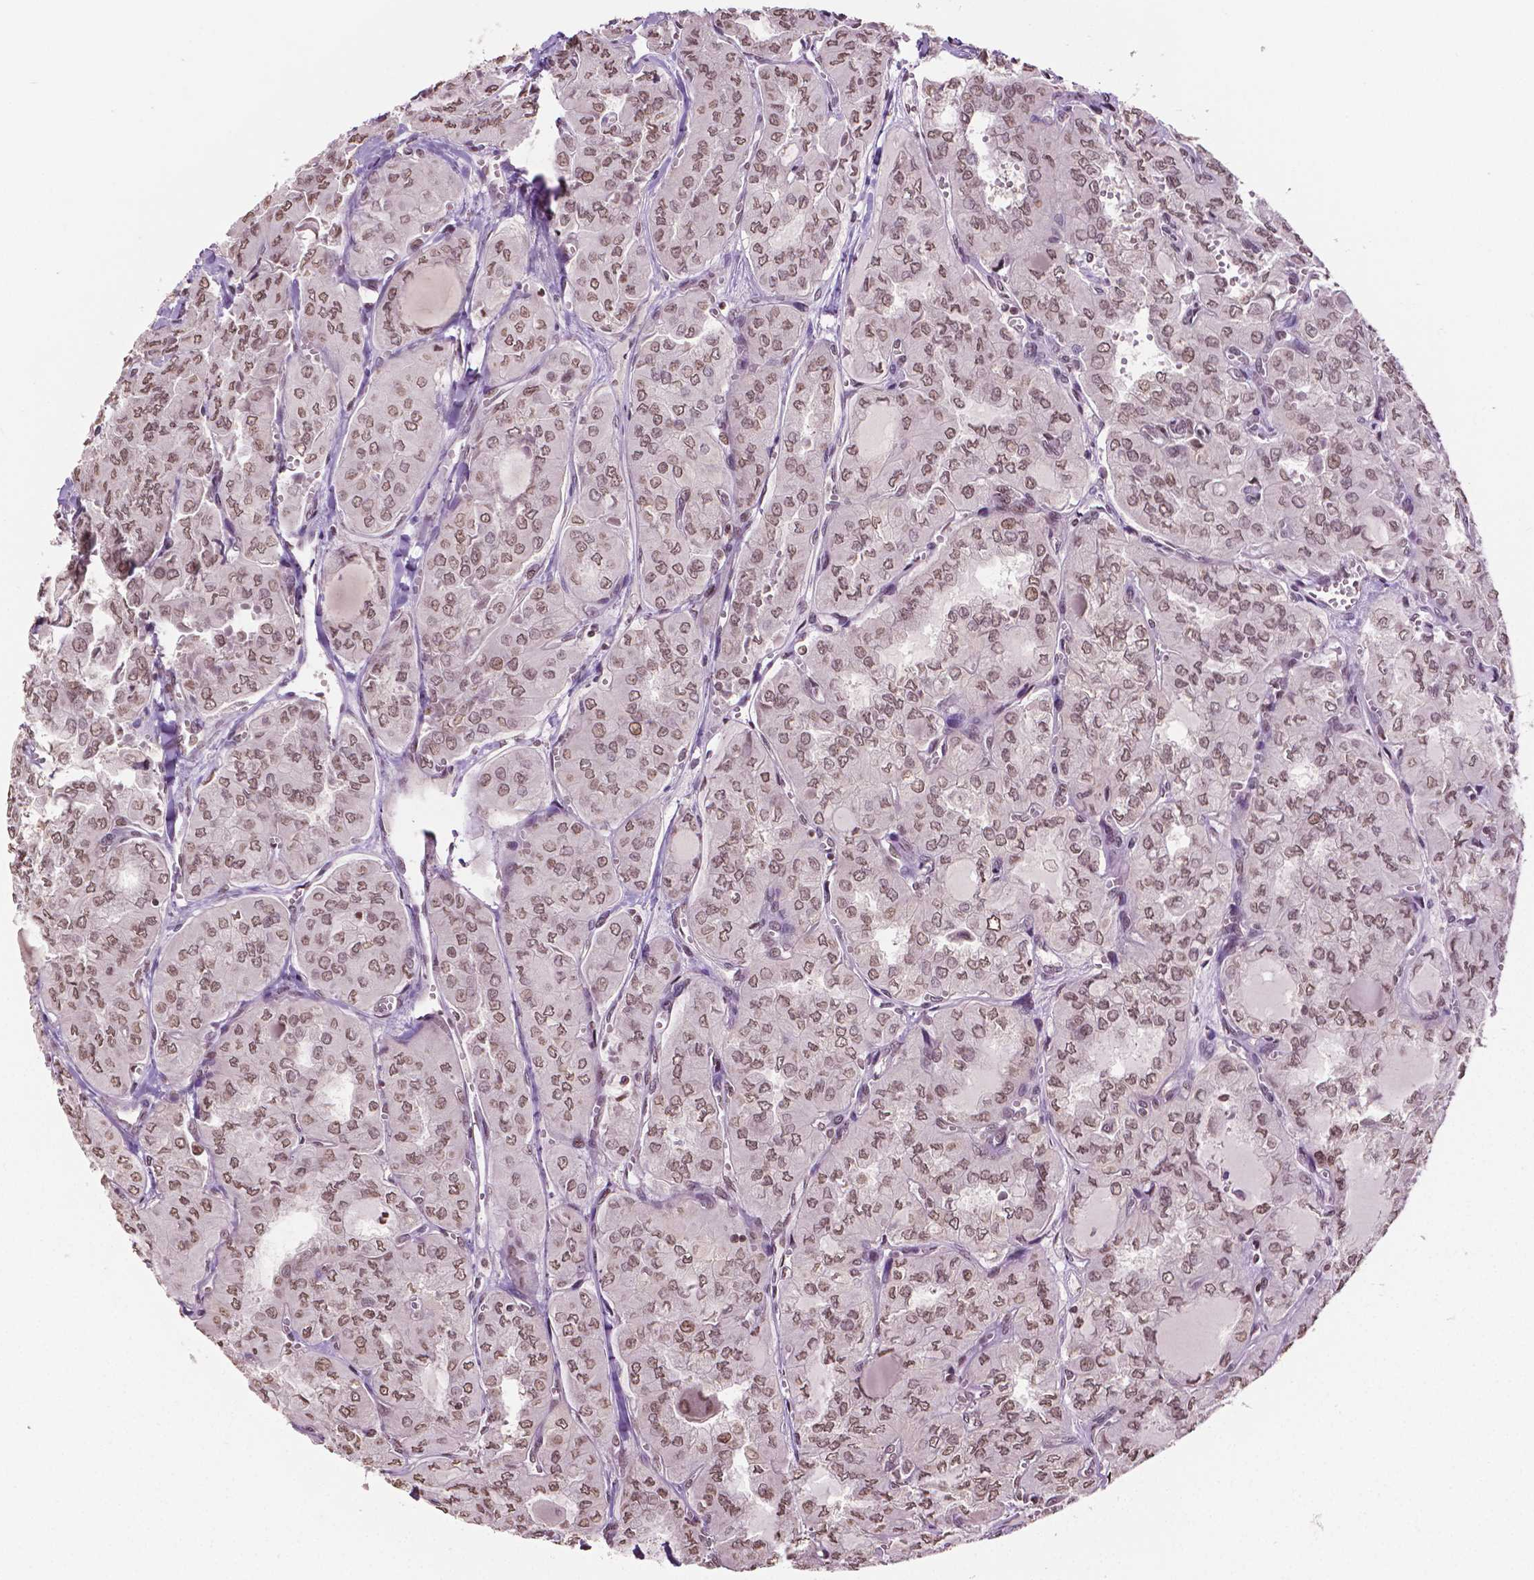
{"staining": {"intensity": "moderate", "quantity": ">75%", "location": "nuclear"}, "tissue": "thyroid cancer", "cell_type": "Tumor cells", "image_type": "cancer", "snomed": [{"axis": "morphology", "description": "Papillary adenocarcinoma, NOS"}, {"axis": "topography", "description": "Thyroid gland"}], "caption": "Immunohistochemical staining of human thyroid cancer (papillary adenocarcinoma) displays medium levels of moderate nuclear staining in about >75% of tumor cells. The staining was performed using DAB (3,3'-diaminobenzidine), with brown indicating positive protein expression. Nuclei are stained blue with hematoxylin.", "gene": "DEK", "patient": {"sex": "male", "age": 20}}